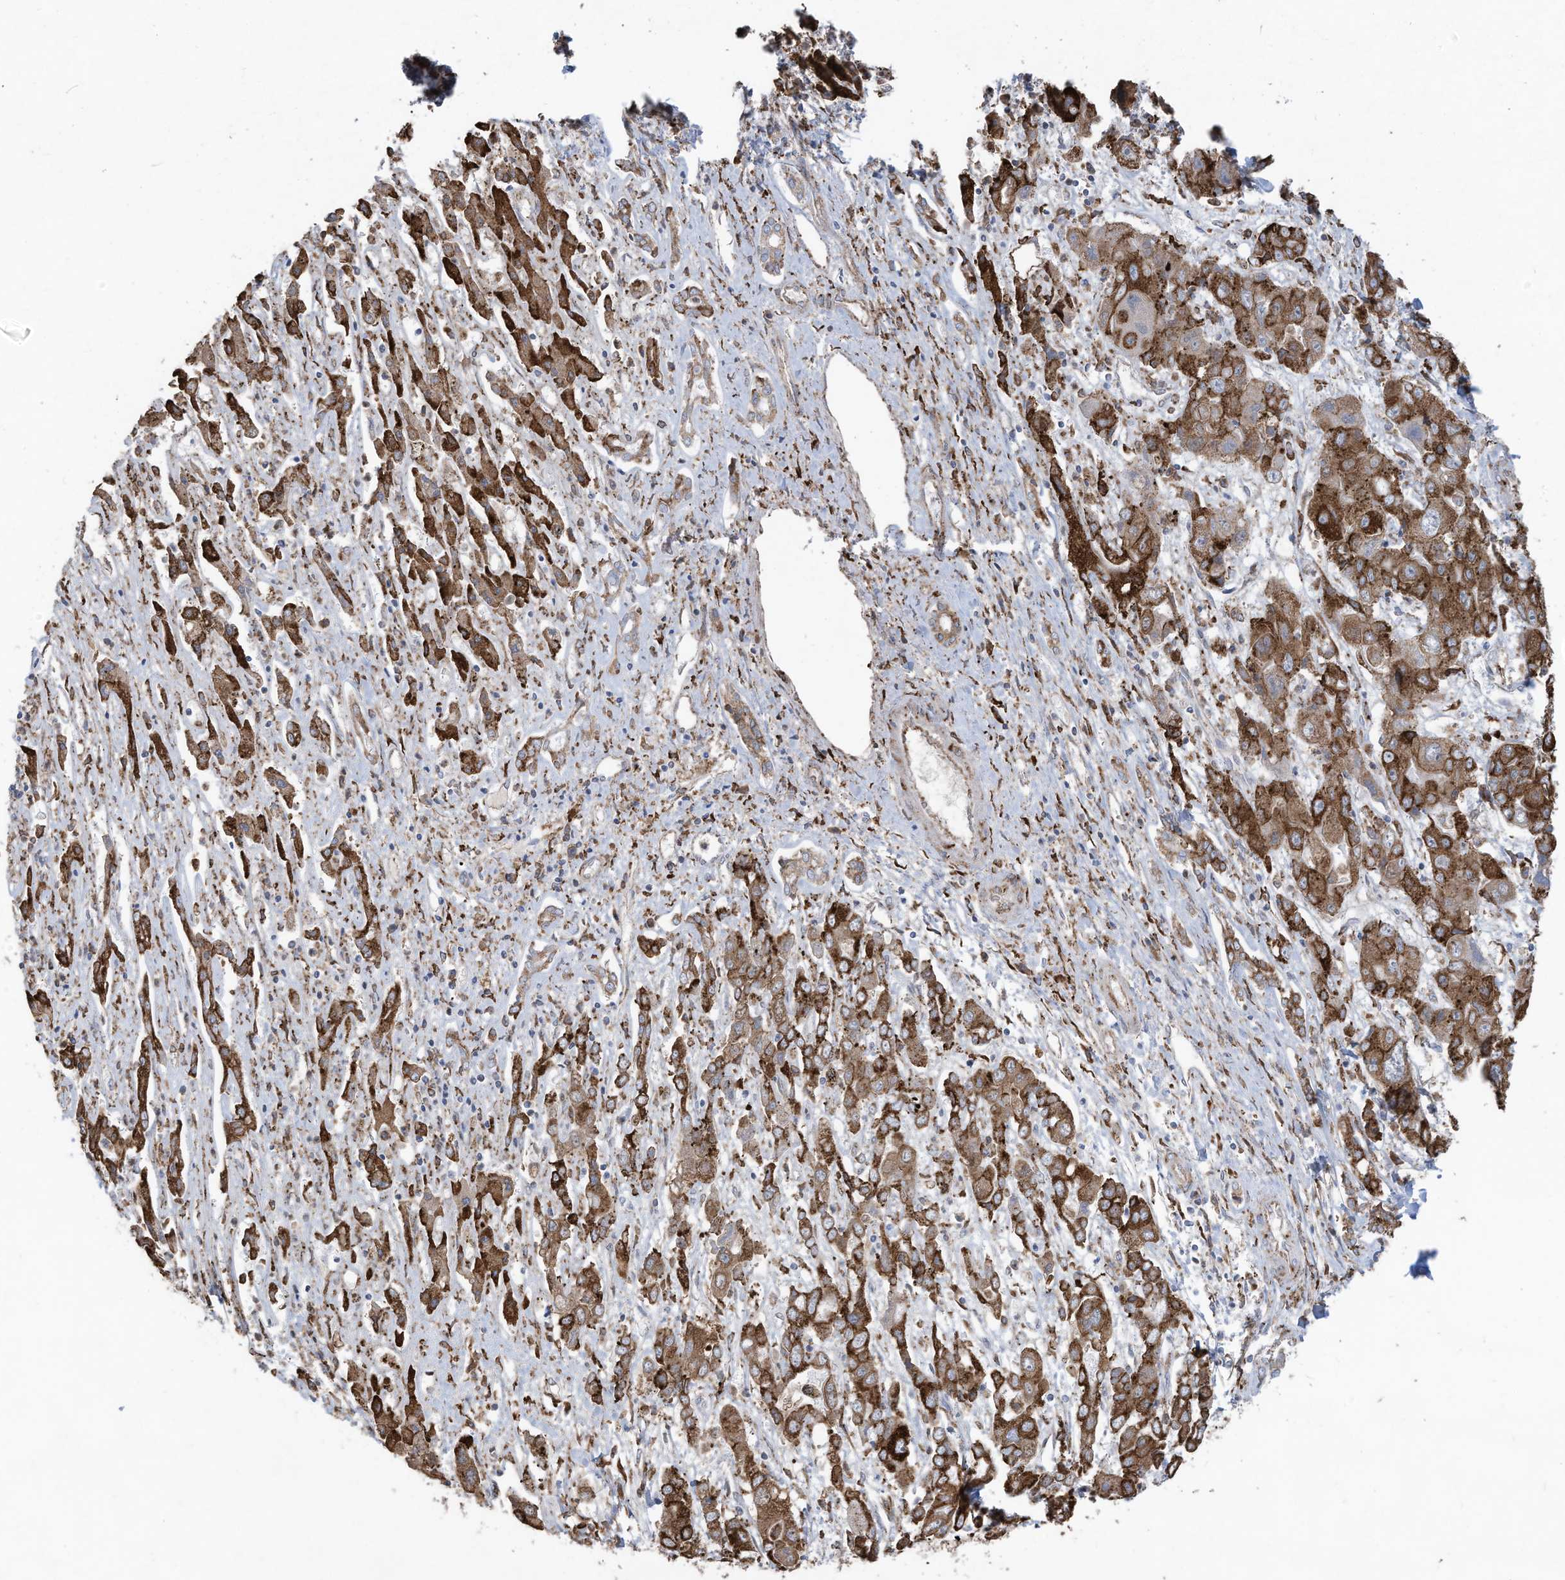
{"staining": {"intensity": "strong", "quantity": ">75%", "location": "cytoplasmic/membranous"}, "tissue": "liver cancer", "cell_type": "Tumor cells", "image_type": "cancer", "snomed": [{"axis": "morphology", "description": "Cholangiocarcinoma"}, {"axis": "topography", "description": "Liver"}], "caption": "Immunohistochemical staining of human liver cholangiocarcinoma reveals high levels of strong cytoplasmic/membranous protein expression in about >75% of tumor cells. (IHC, brightfield microscopy, high magnification).", "gene": "ZNF354C", "patient": {"sex": "male", "age": 67}}